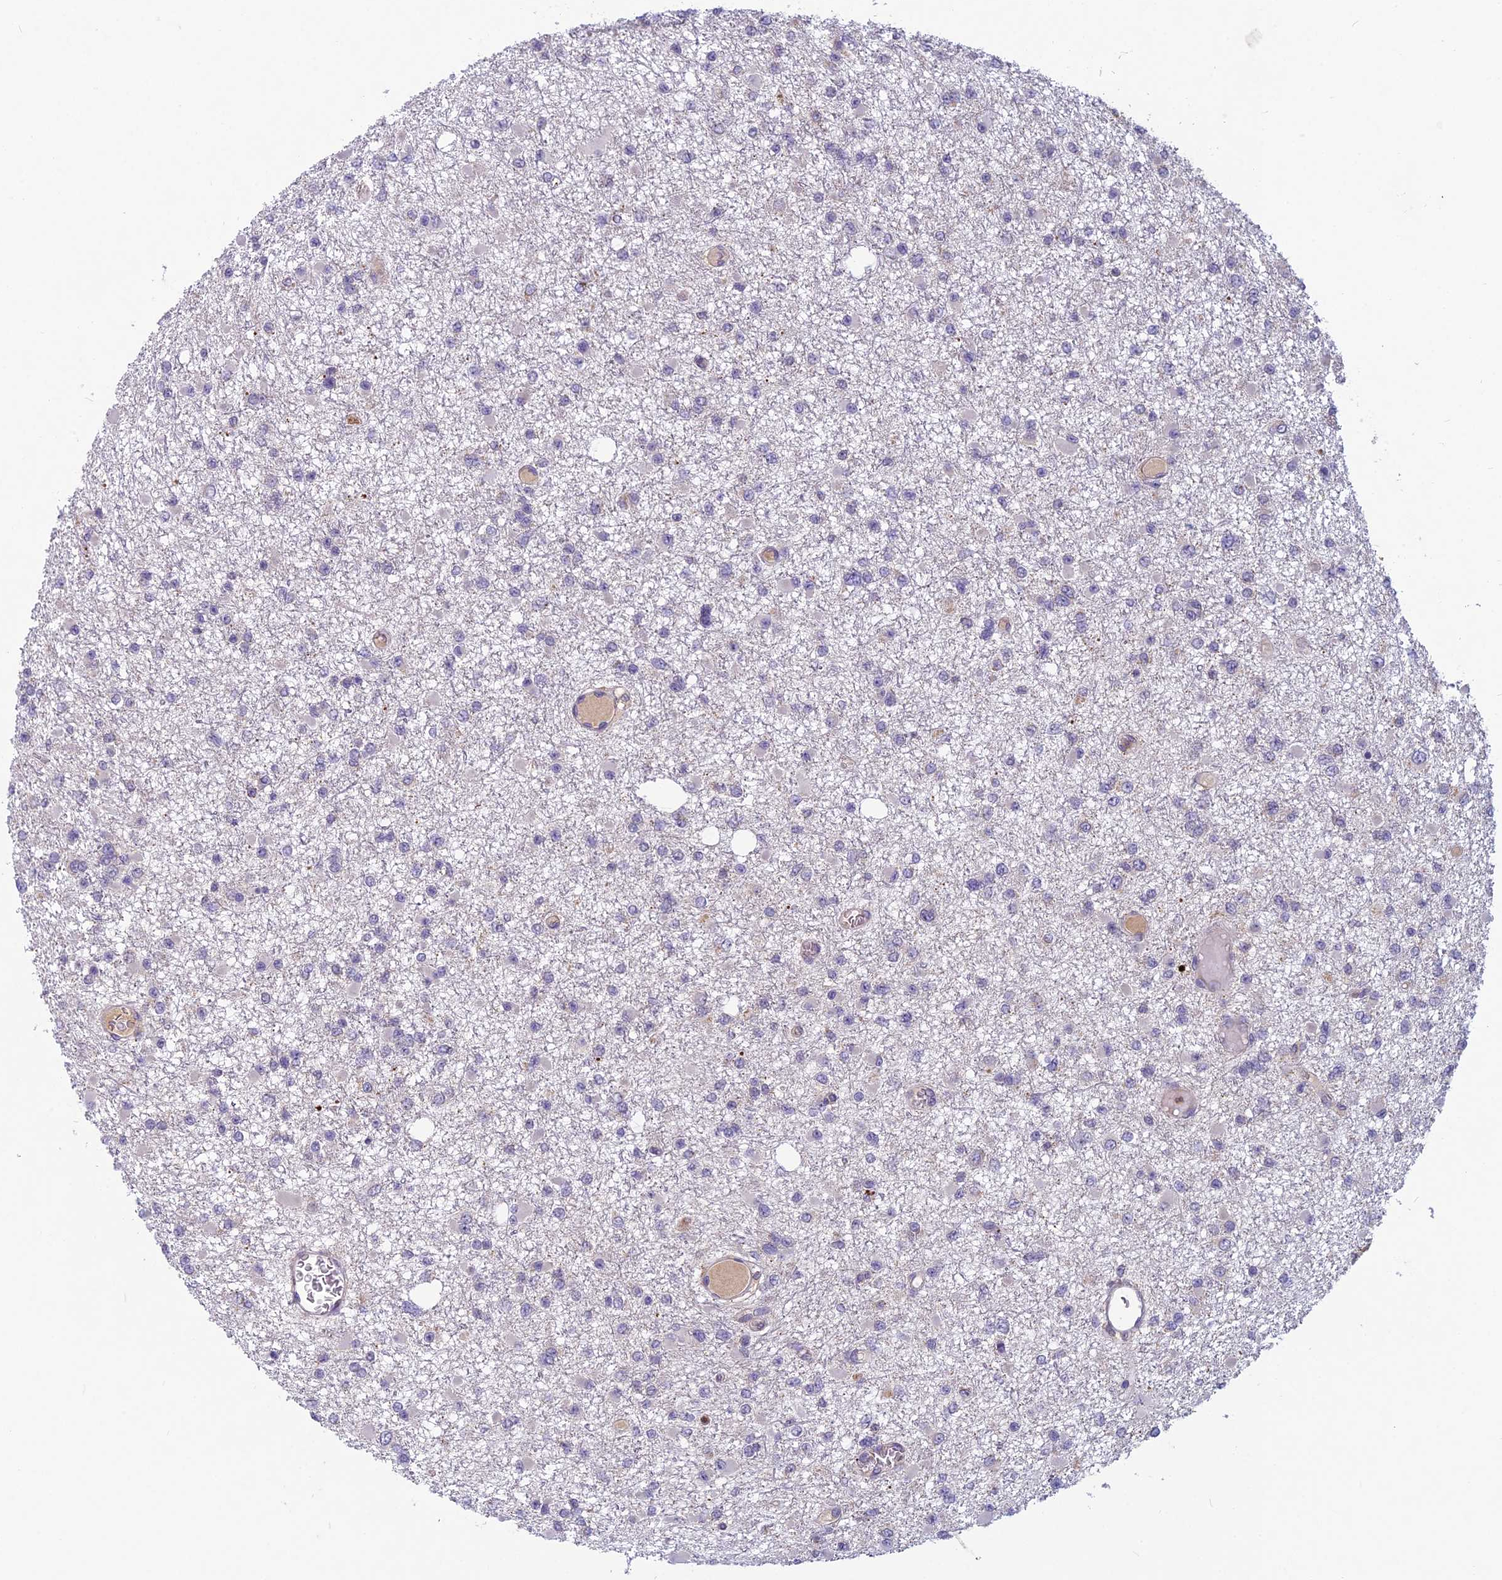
{"staining": {"intensity": "negative", "quantity": "none", "location": "none"}, "tissue": "glioma", "cell_type": "Tumor cells", "image_type": "cancer", "snomed": [{"axis": "morphology", "description": "Glioma, malignant, Low grade"}, {"axis": "topography", "description": "Brain"}], "caption": "This is a image of immunohistochemistry (IHC) staining of malignant glioma (low-grade), which shows no staining in tumor cells. (DAB immunohistochemistry visualized using brightfield microscopy, high magnification).", "gene": "ENSG00000188897", "patient": {"sex": "female", "age": 22}}